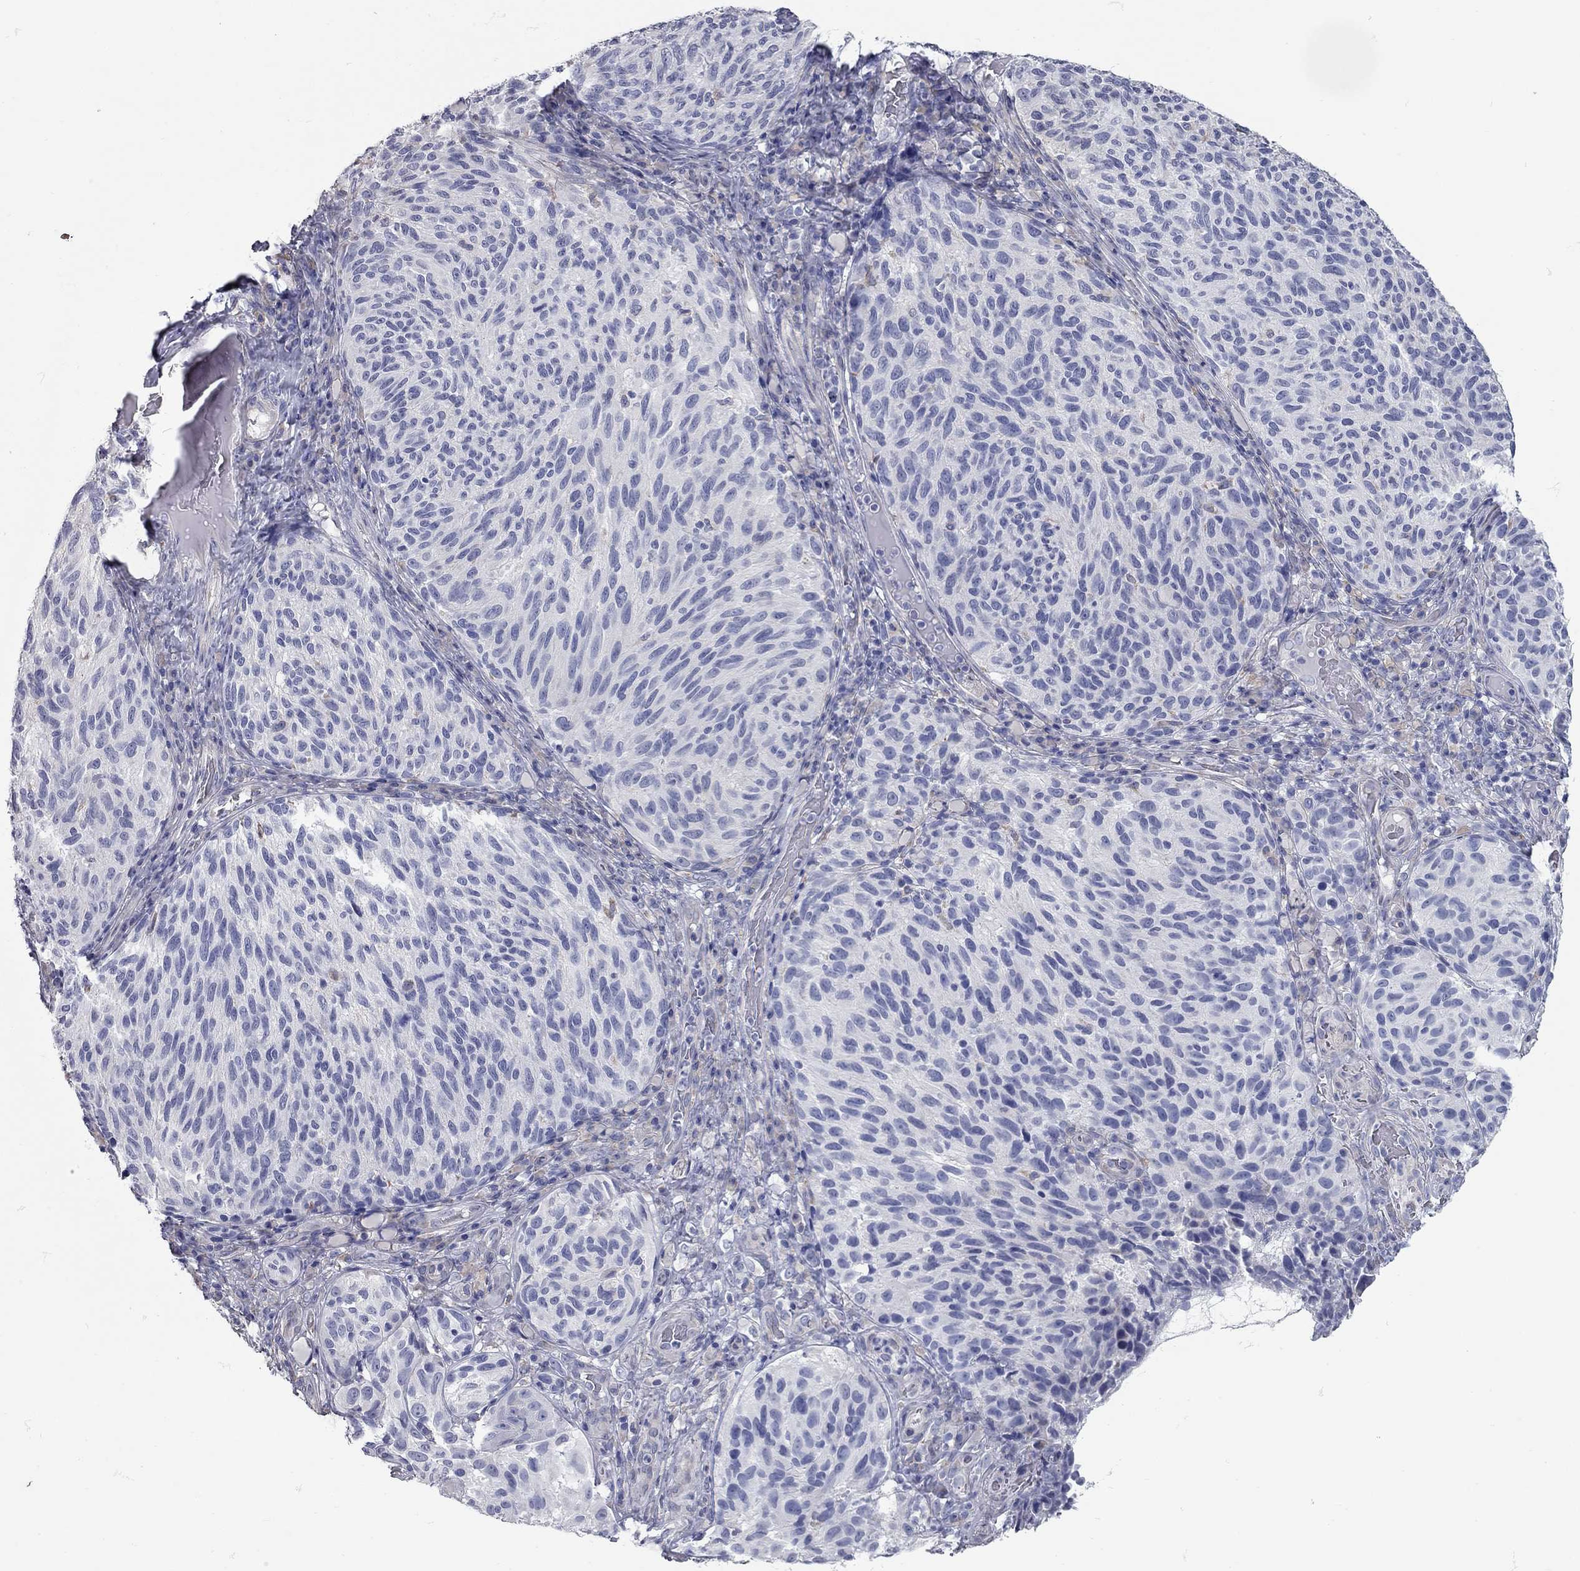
{"staining": {"intensity": "negative", "quantity": "none", "location": "none"}, "tissue": "melanoma", "cell_type": "Tumor cells", "image_type": "cancer", "snomed": [{"axis": "morphology", "description": "Malignant melanoma, NOS"}, {"axis": "topography", "description": "Skin"}], "caption": "Tumor cells show no significant protein expression in malignant melanoma.", "gene": "XAGE2", "patient": {"sex": "female", "age": 73}}